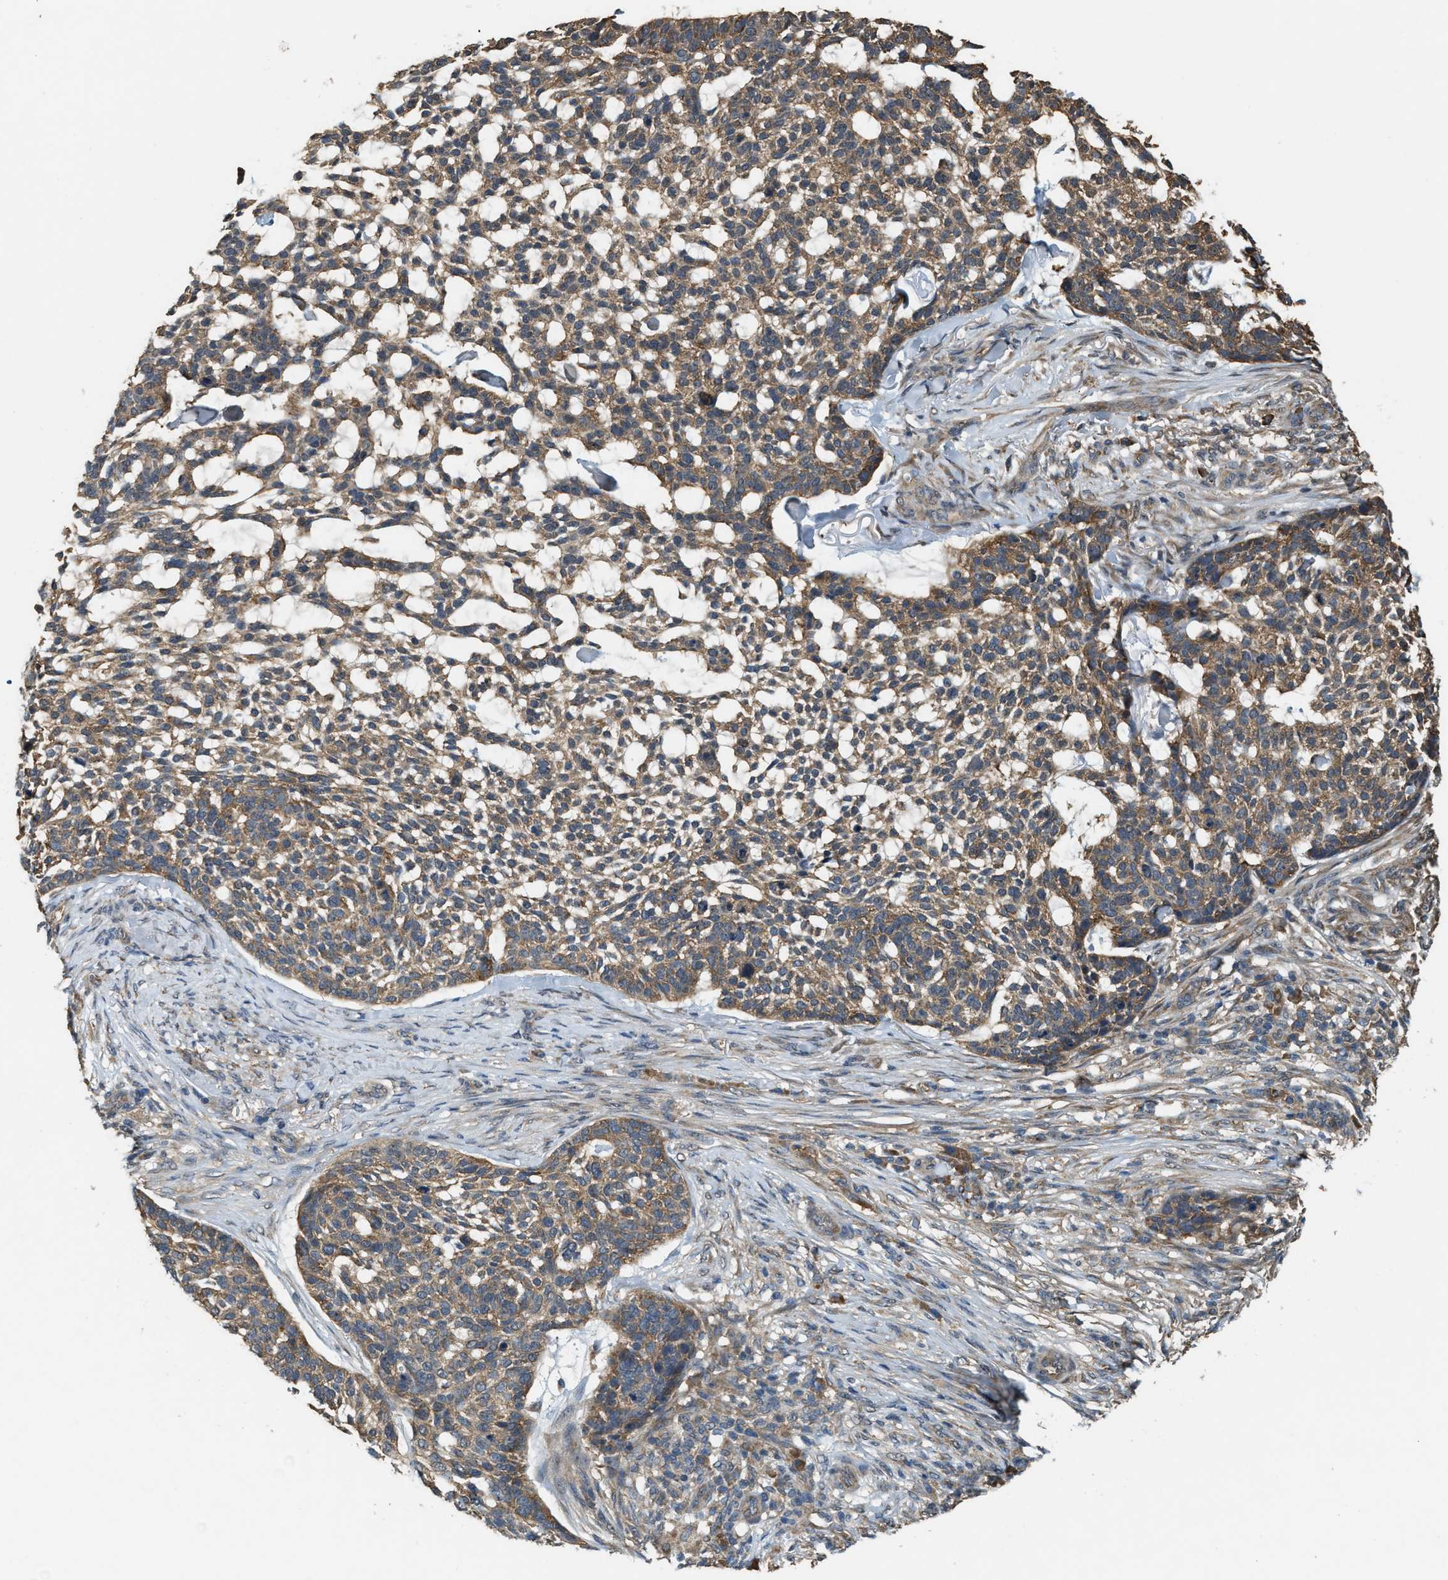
{"staining": {"intensity": "moderate", "quantity": ">75%", "location": "cytoplasmic/membranous"}, "tissue": "skin cancer", "cell_type": "Tumor cells", "image_type": "cancer", "snomed": [{"axis": "morphology", "description": "Basal cell carcinoma"}, {"axis": "topography", "description": "Skin"}], "caption": "There is medium levels of moderate cytoplasmic/membranous expression in tumor cells of skin basal cell carcinoma, as demonstrated by immunohistochemical staining (brown color).", "gene": "ARHGEF5", "patient": {"sex": "female", "age": 64}}